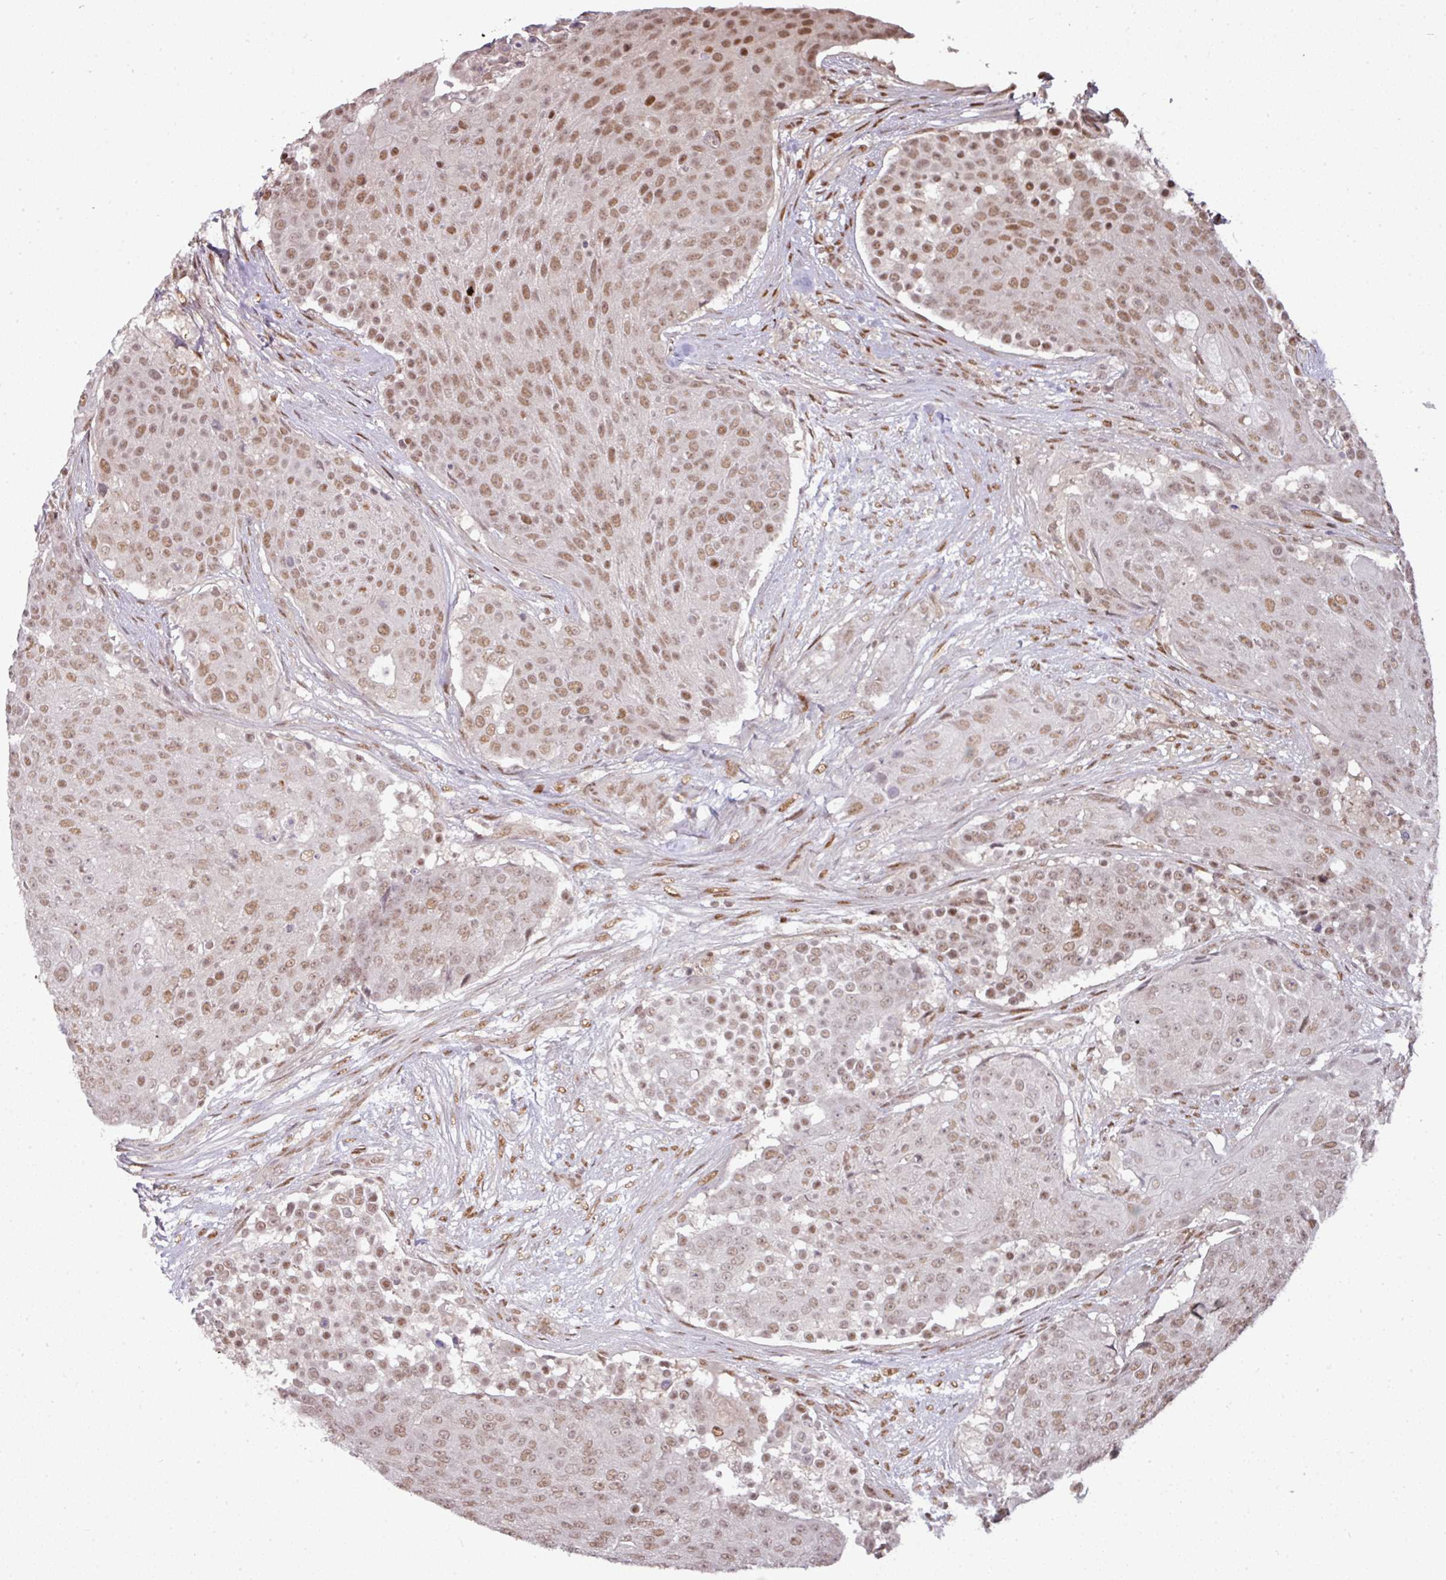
{"staining": {"intensity": "moderate", "quantity": ">75%", "location": "nuclear"}, "tissue": "urothelial cancer", "cell_type": "Tumor cells", "image_type": "cancer", "snomed": [{"axis": "morphology", "description": "Urothelial carcinoma, High grade"}, {"axis": "topography", "description": "Urinary bladder"}], "caption": "IHC micrograph of high-grade urothelial carcinoma stained for a protein (brown), which displays medium levels of moderate nuclear positivity in about >75% of tumor cells.", "gene": "CIC", "patient": {"sex": "female", "age": 63}}